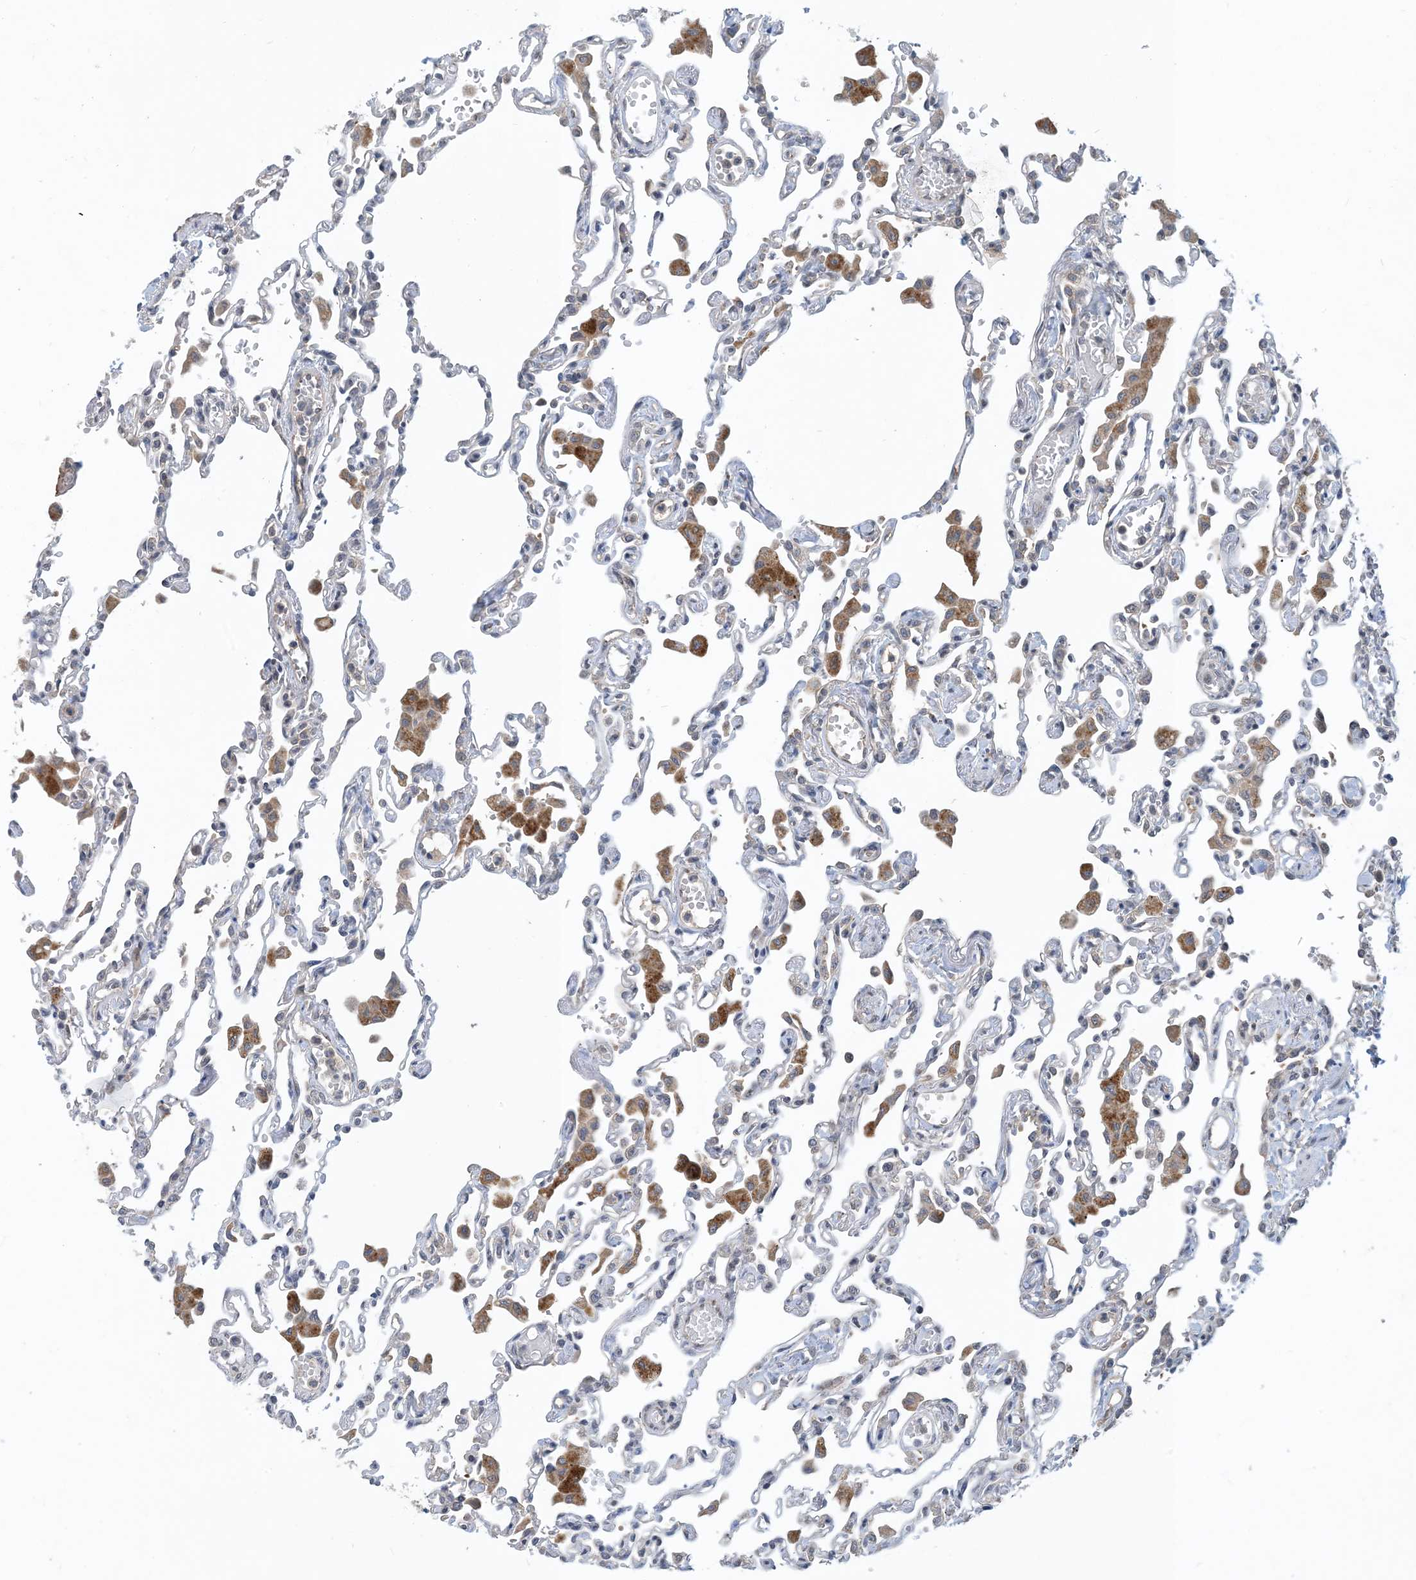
{"staining": {"intensity": "negative", "quantity": "none", "location": "none"}, "tissue": "lung", "cell_type": "Alveolar cells", "image_type": "normal", "snomed": [{"axis": "morphology", "description": "Normal tissue, NOS"}, {"axis": "topography", "description": "Bronchus"}, {"axis": "topography", "description": "Lung"}], "caption": "Immunohistochemistry micrograph of normal lung: lung stained with DAB (3,3'-diaminobenzidine) displays no significant protein staining in alveolar cells.", "gene": "TINAG", "patient": {"sex": "female", "age": 49}}